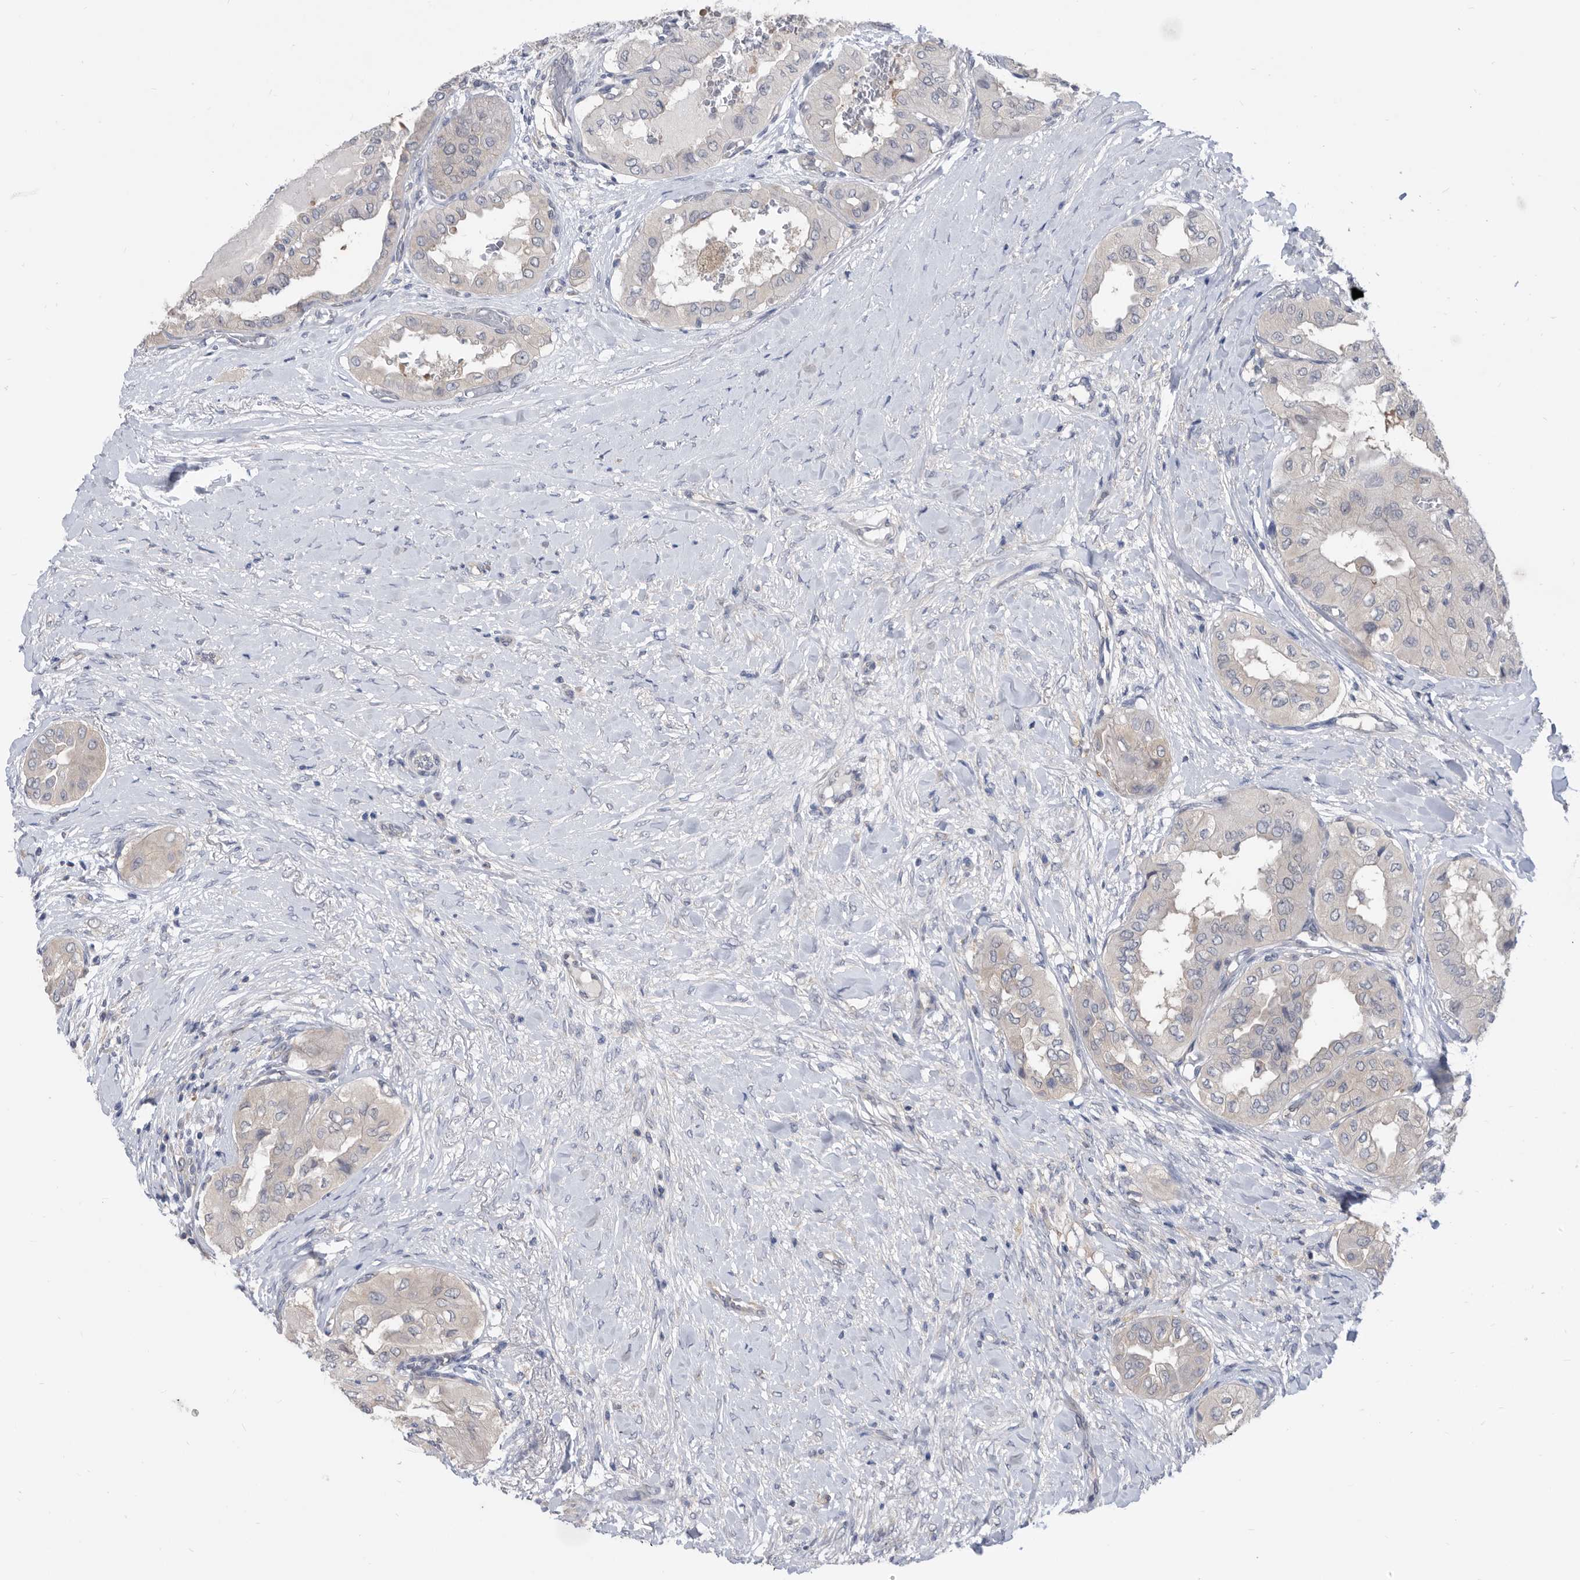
{"staining": {"intensity": "negative", "quantity": "none", "location": "none"}, "tissue": "thyroid cancer", "cell_type": "Tumor cells", "image_type": "cancer", "snomed": [{"axis": "morphology", "description": "Papillary adenocarcinoma, NOS"}, {"axis": "topography", "description": "Thyroid gland"}], "caption": "Tumor cells show no significant protein positivity in thyroid cancer (papillary adenocarcinoma).", "gene": "CCT4", "patient": {"sex": "female", "age": 59}}